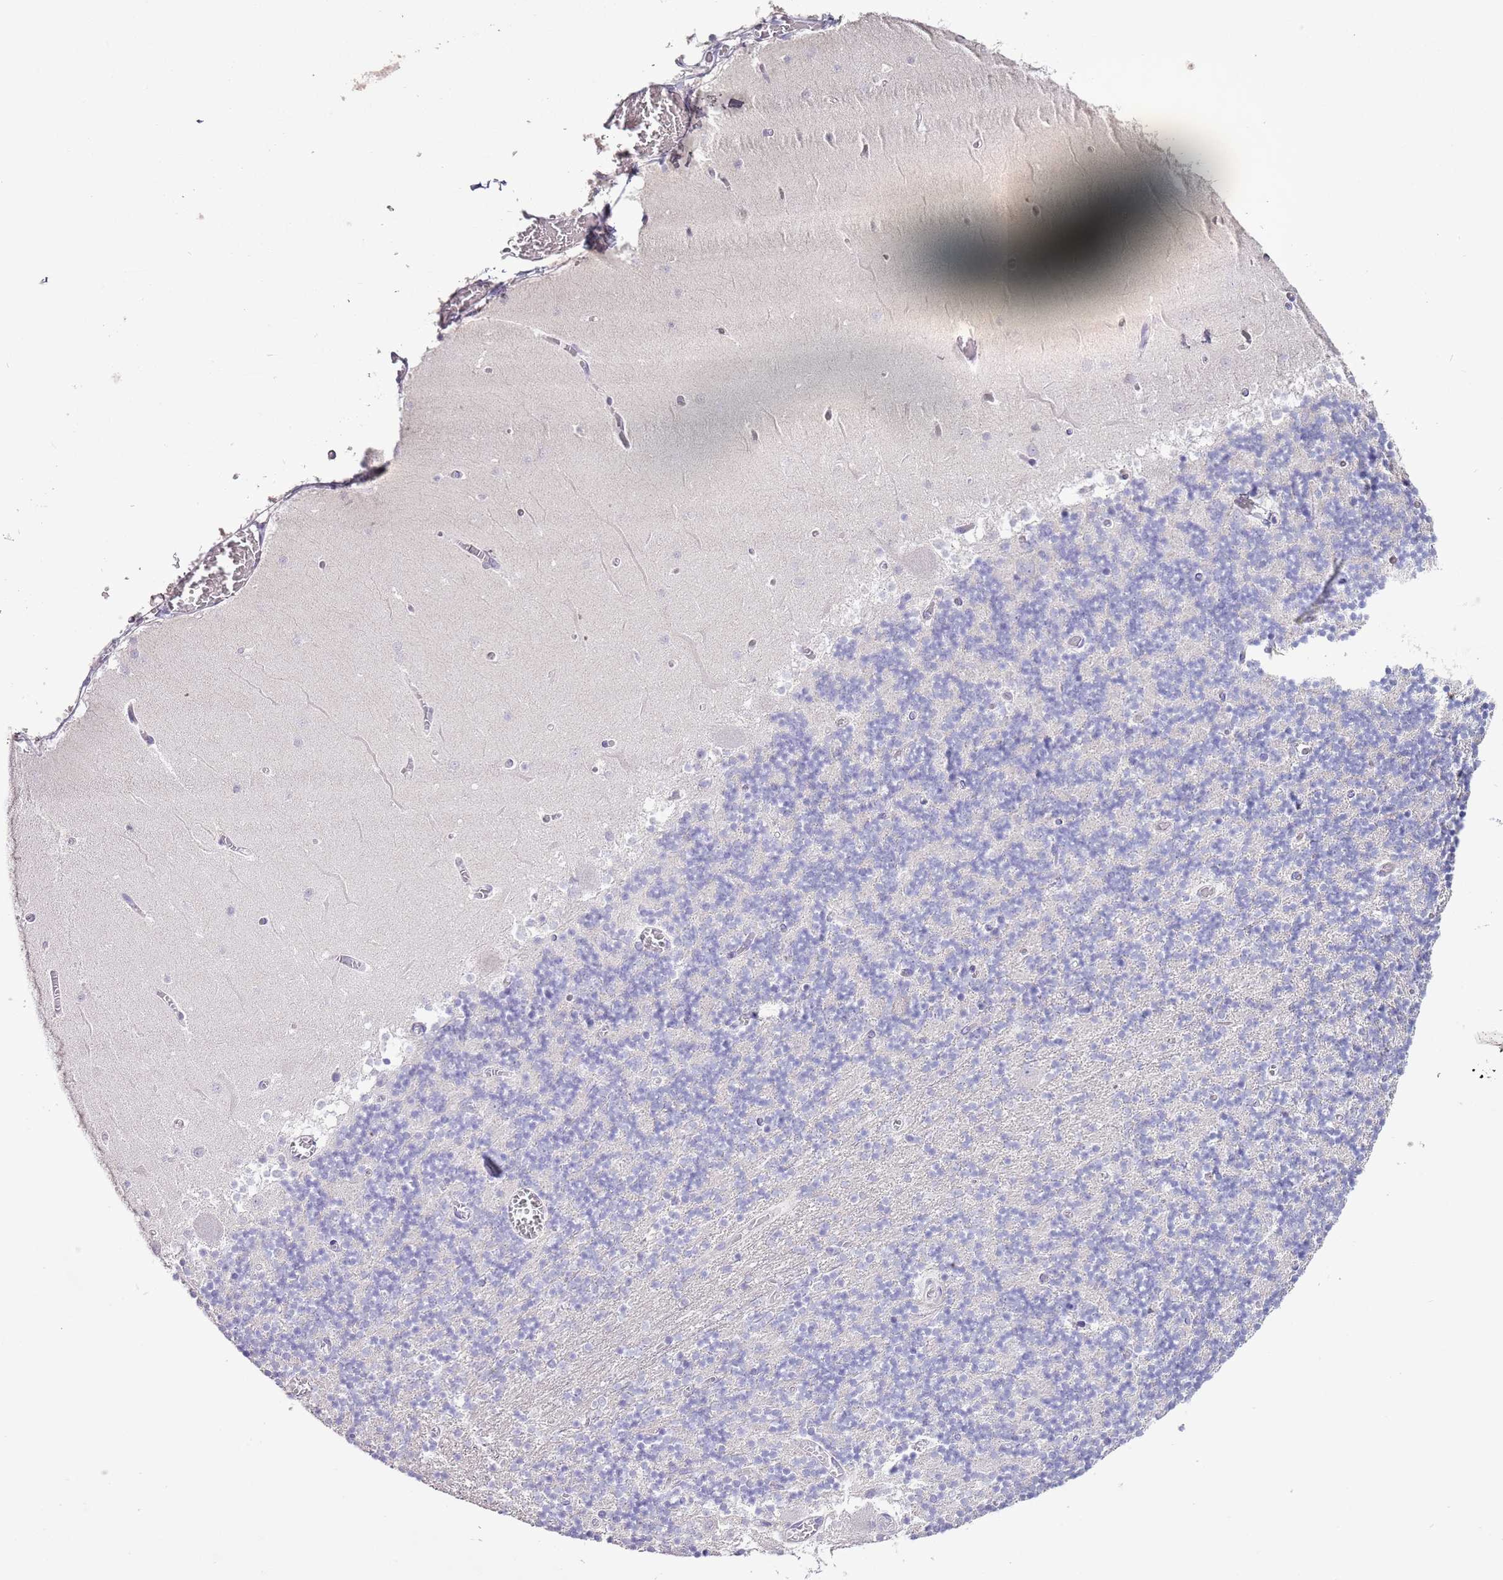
{"staining": {"intensity": "negative", "quantity": "none", "location": "none"}, "tissue": "cerebellum", "cell_type": "Cells in granular layer", "image_type": "normal", "snomed": [{"axis": "morphology", "description": "Normal tissue, NOS"}, {"axis": "topography", "description": "Cerebellum"}], "caption": "A high-resolution histopathology image shows IHC staining of unremarkable cerebellum, which exhibits no significant positivity in cells in granular layer.", "gene": "BLOC1S2", "patient": {"sex": "female", "age": 28}}